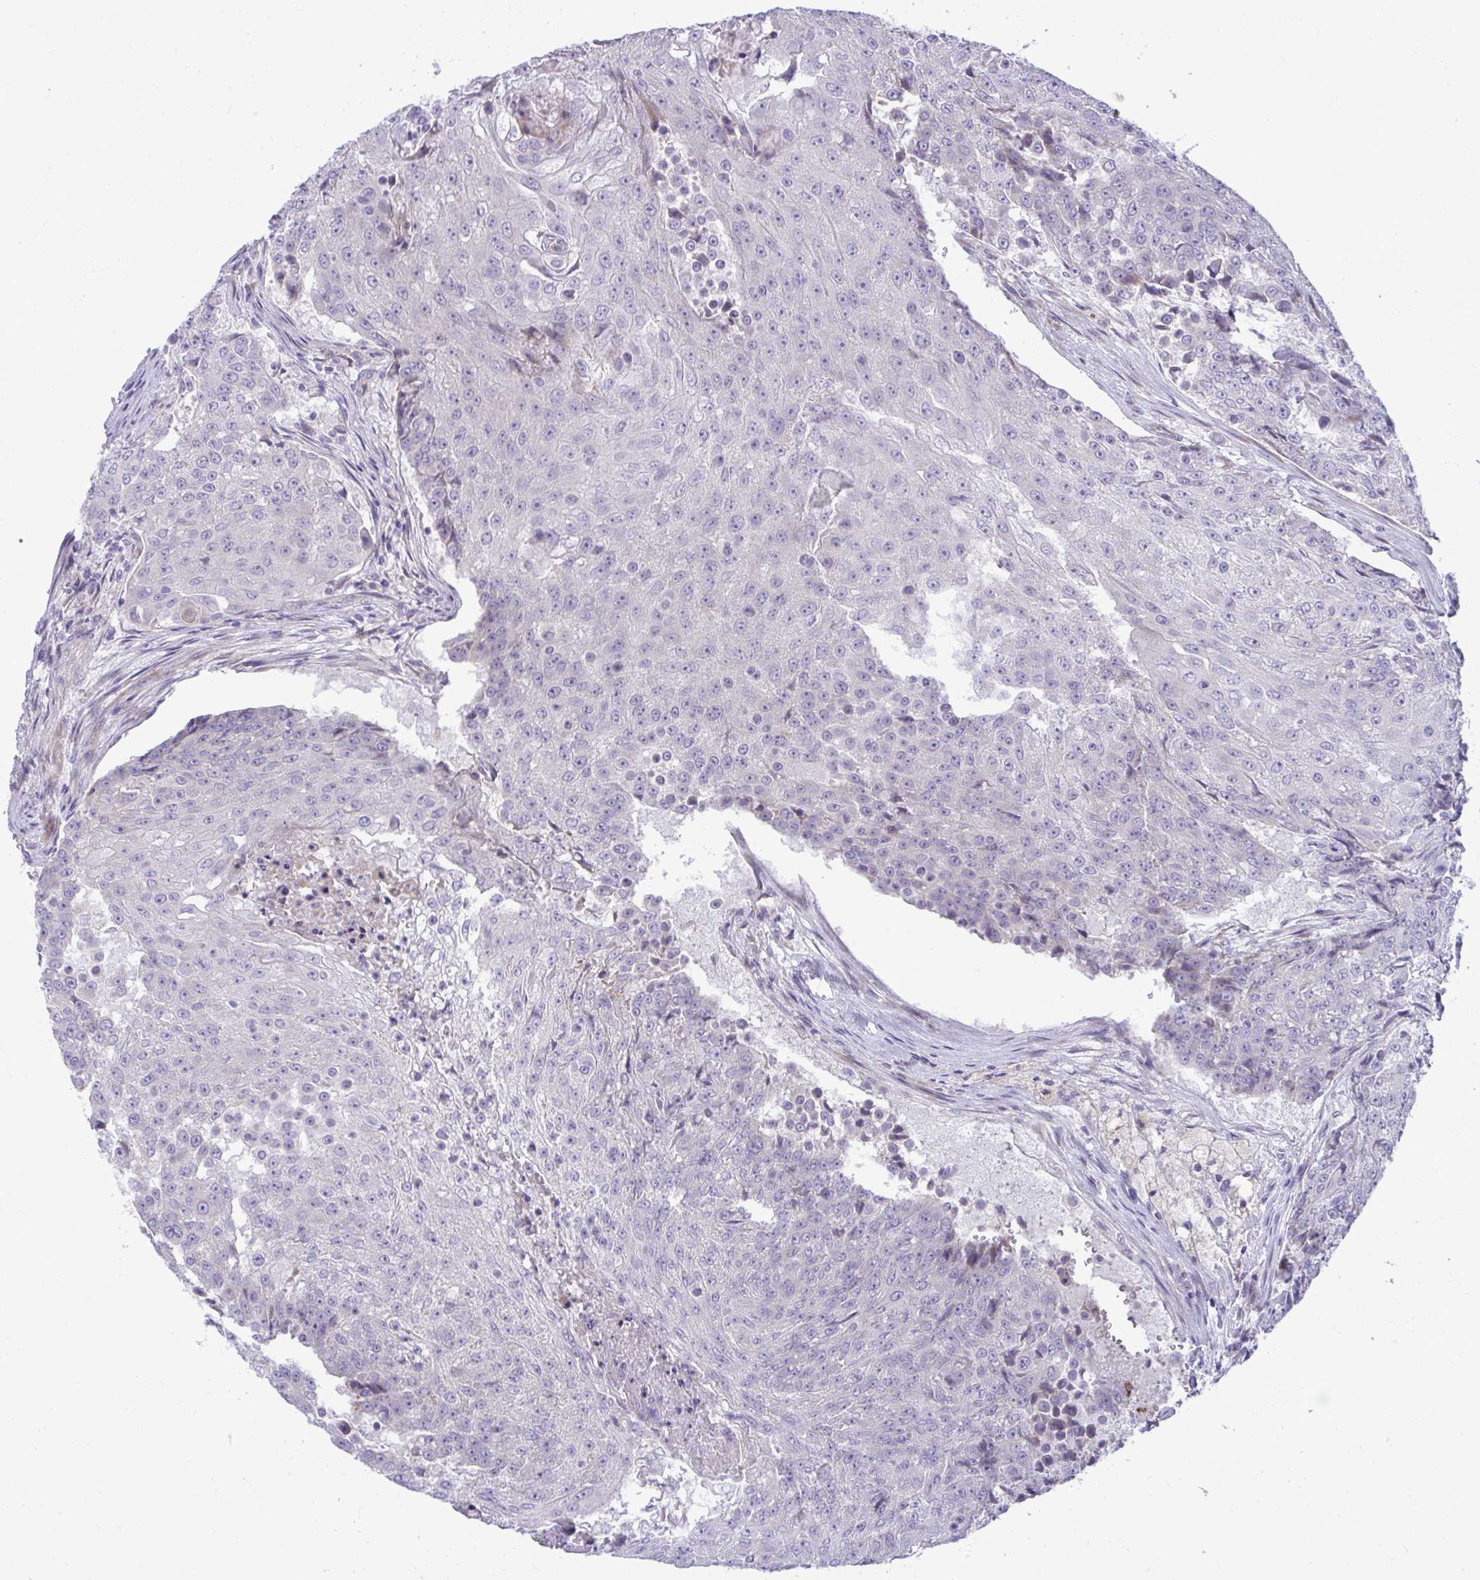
{"staining": {"intensity": "negative", "quantity": "none", "location": "none"}, "tissue": "urothelial cancer", "cell_type": "Tumor cells", "image_type": "cancer", "snomed": [{"axis": "morphology", "description": "Urothelial carcinoma, High grade"}, {"axis": "topography", "description": "Urinary bladder"}], "caption": "This is an IHC histopathology image of urothelial cancer. There is no expression in tumor cells.", "gene": "PIGZ", "patient": {"sex": "female", "age": 63}}